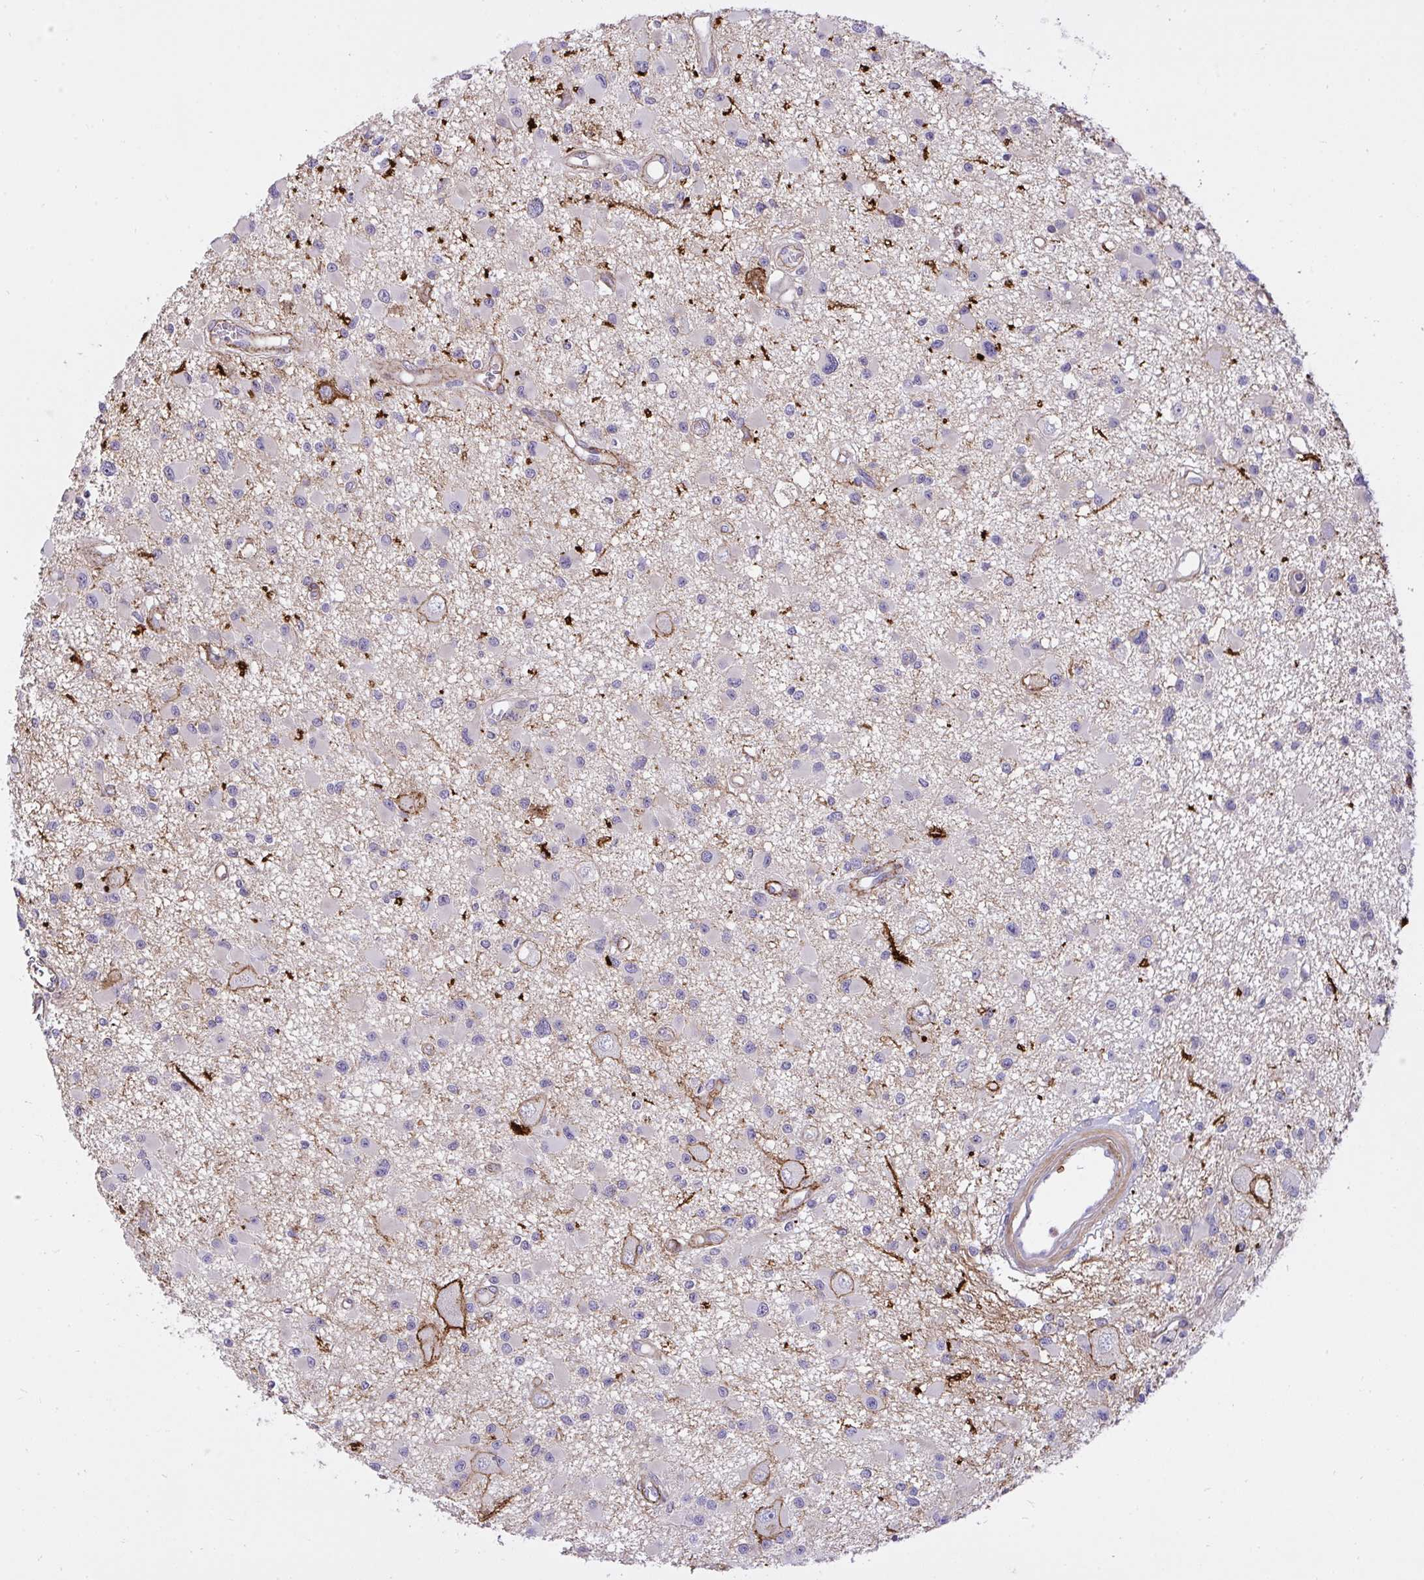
{"staining": {"intensity": "moderate", "quantity": "<25%", "location": "cytoplasmic/membranous"}, "tissue": "glioma", "cell_type": "Tumor cells", "image_type": "cancer", "snomed": [{"axis": "morphology", "description": "Glioma, malignant, High grade"}, {"axis": "topography", "description": "Brain"}], "caption": "Glioma tissue displays moderate cytoplasmic/membranous staining in about <25% of tumor cells", "gene": "ERI1", "patient": {"sex": "male", "age": 54}}